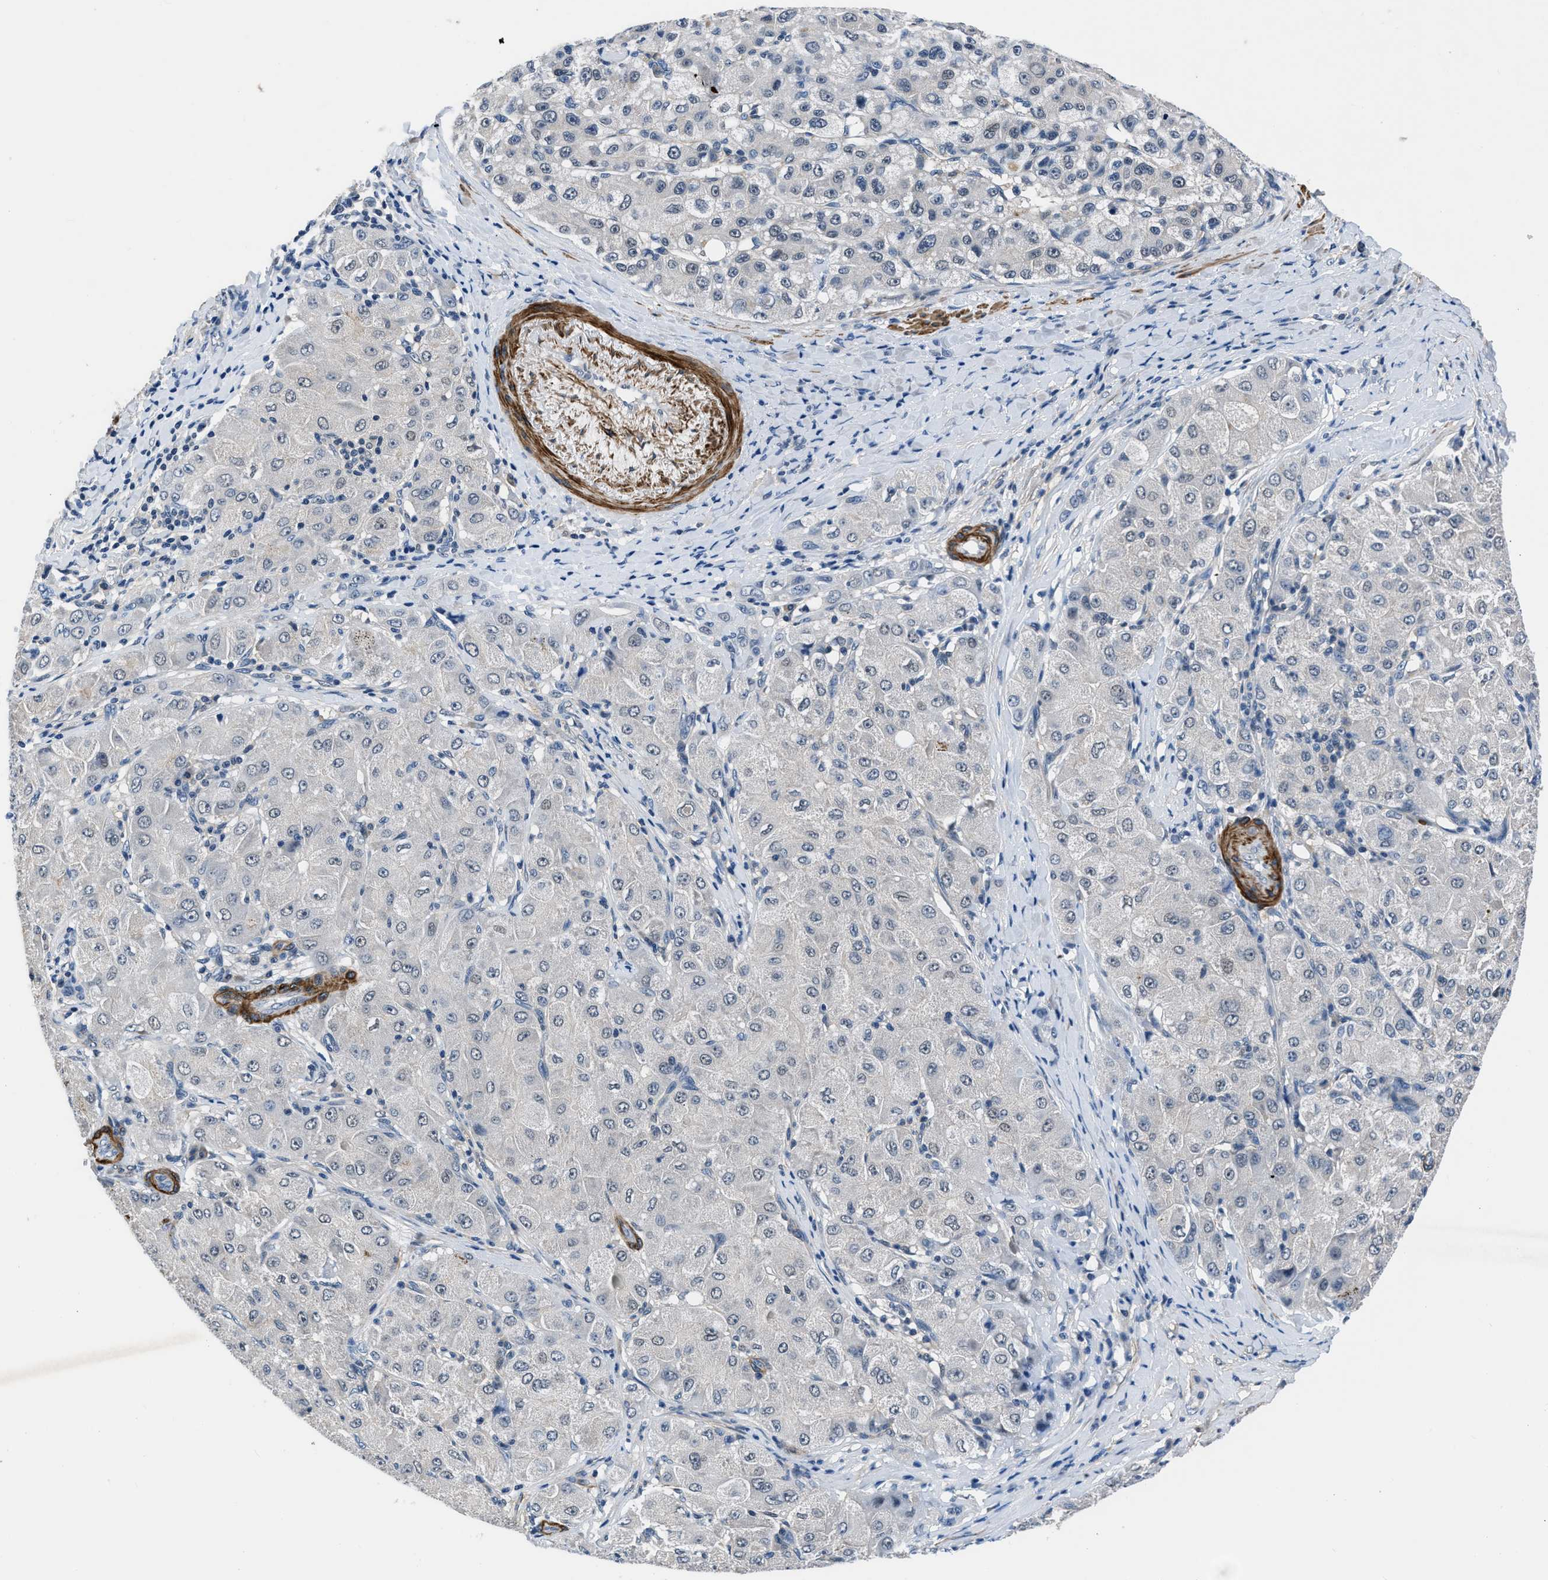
{"staining": {"intensity": "negative", "quantity": "none", "location": "none"}, "tissue": "liver cancer", "cell_type": "Tumor cells", "image_type": "cancer", "snomed": [{"axis": "morphology", "description": "Carcinoma, Hepatocellular, NOS"}, {"axis": "topography", "description": "Liver"}], "caption": "Tumor cells show no significant positivity in hepatocellular carcinoma (liver).", "gene": "LANCL2", "patient": {"sex": "male", "age": 80}}